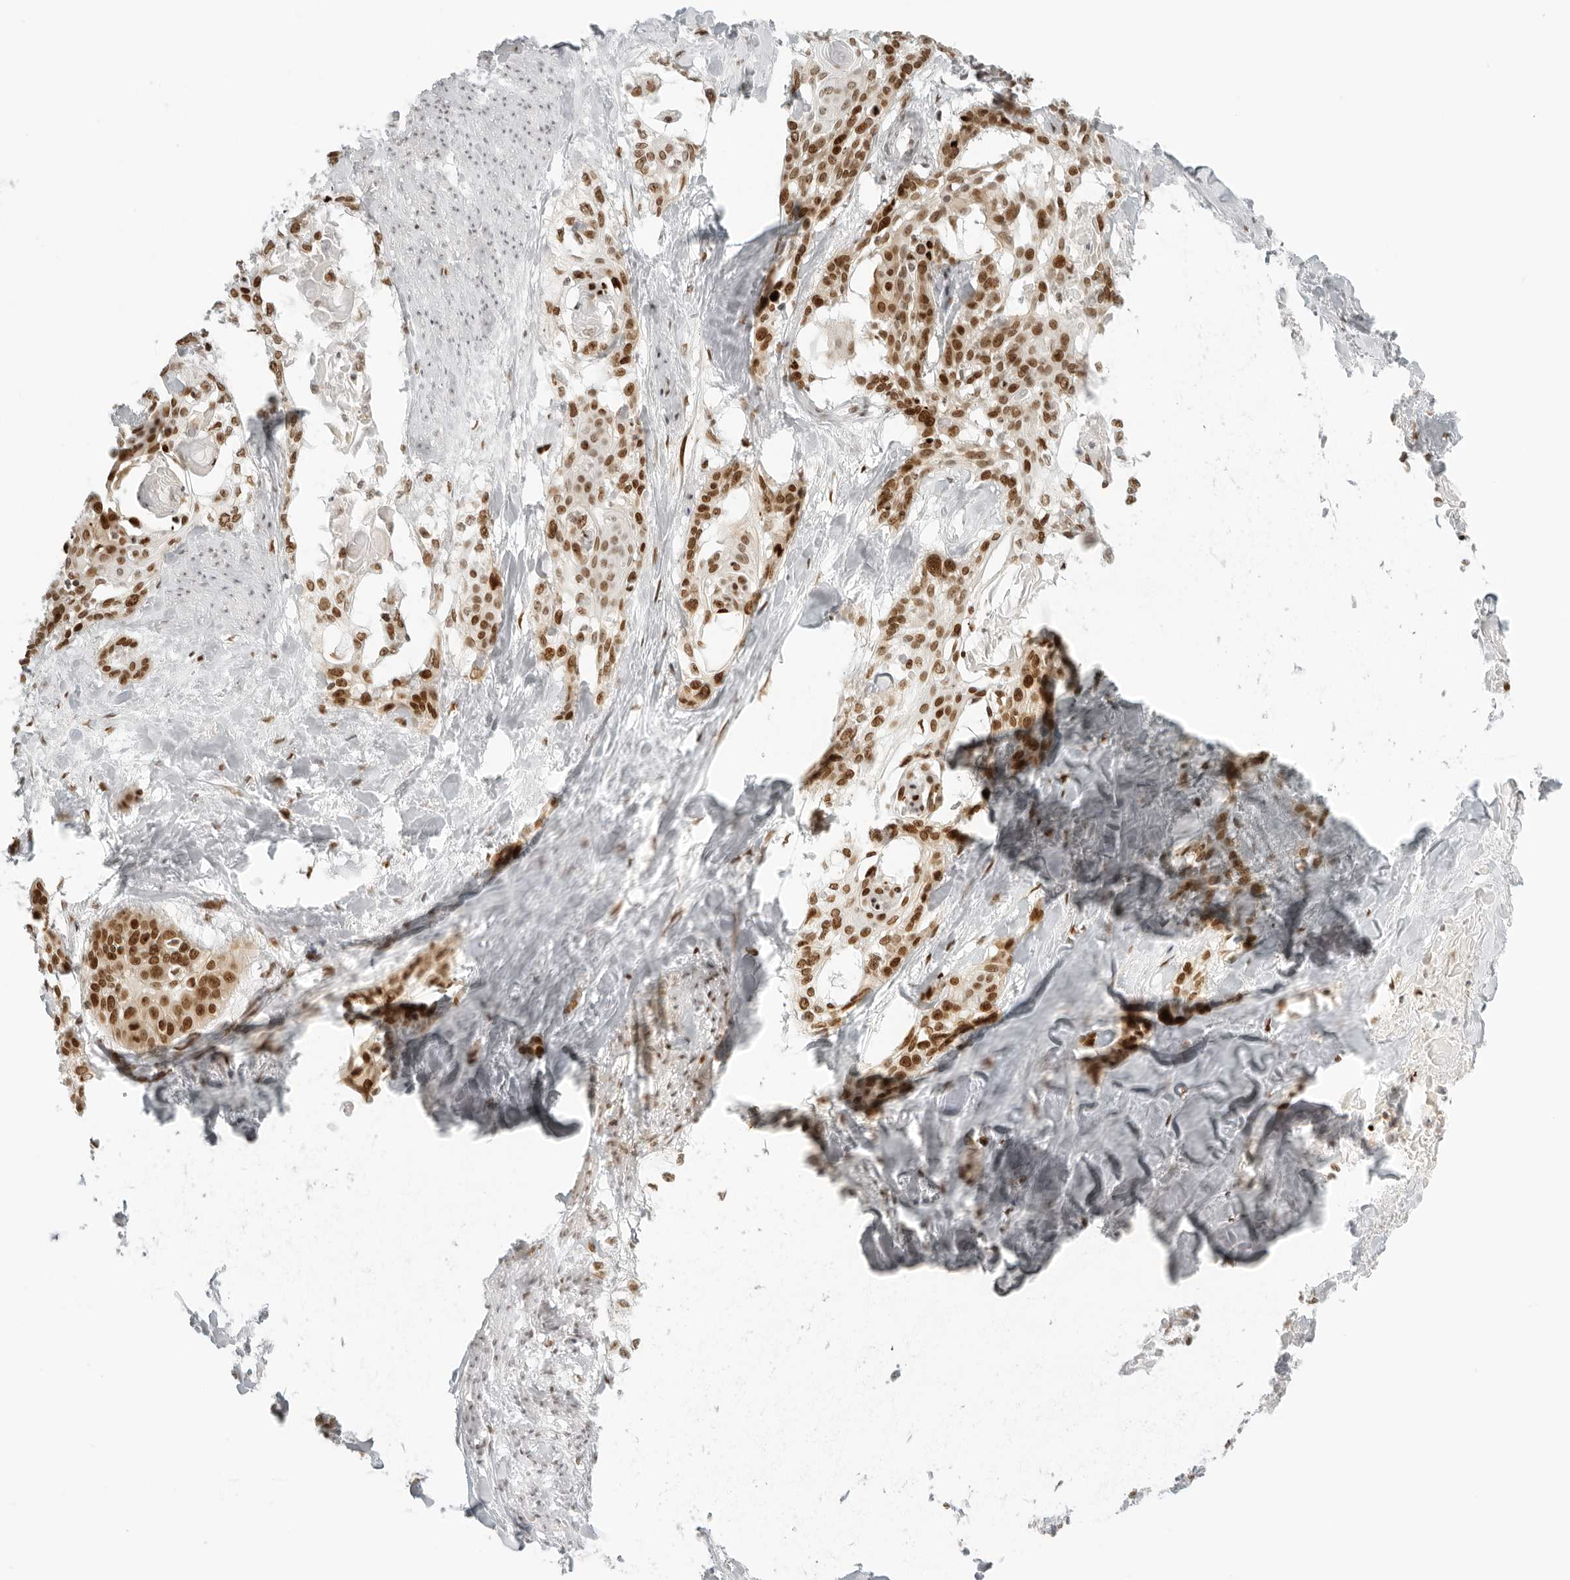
{"staining": {"intensity": "moderate", "quantity": ">75%", "location": "nuclear"}, "tissue": "cervical cancer", "cell_type": "Tumor cells", "image_type": "cancer", "snomed": [{"axis": "morphology", "description": "Squamous cell carcinoma, NOS"}, {"axis": "topography", "description": "Cervix"}], "caption": "Tumor cells demonstrate moderate nuclear positivity in about >75% of cells in cervical cancer (squamous cell carcinoma). The staining is performed using DAB brown chromogen to label protein expression. The nuclei are counter-stained blue using hematoxylin.", "gene": "RCC1", "patient": {"sex": "female", "age": 57}}